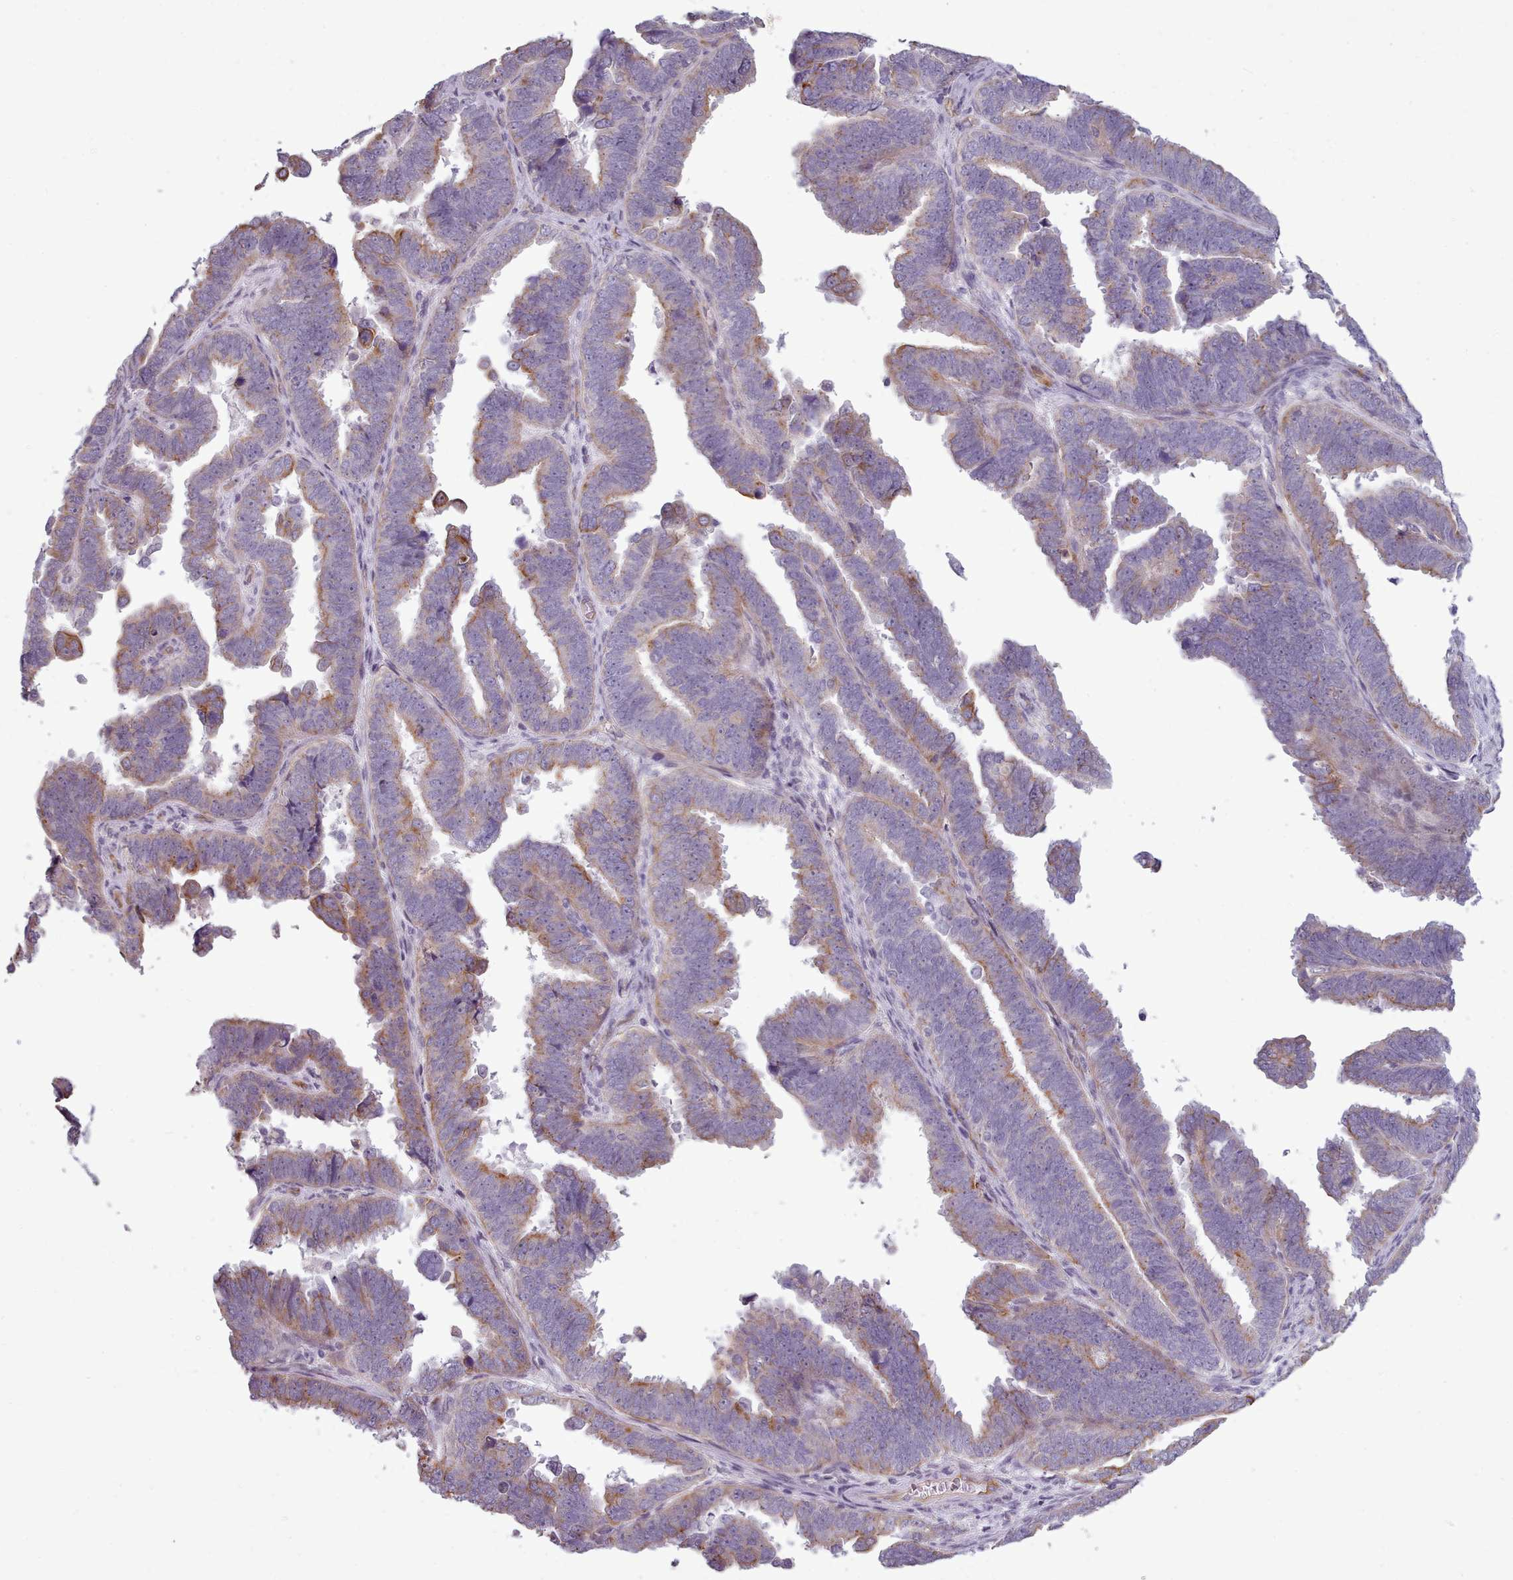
{"staining": {"intensity": "moderate", "quantity": "25%-75%", "location": "cytoplasmic/membranous"}, "tissue": "endometrial cancer", "cell_type": "Tumor cells", "image_type": "cancer", "snomed": [{"axis": "morphology", "description": "Adenocarcinoma, NOS"}, {"axis": "topography", "description": "Endometrium"}], "caption": "Immunohistochemical staining of human adenocarcinoma (endometrial) exhibits medium levels of moderate cytoplasmic/membranous positivity in approximately 25%-75% of tumor cells. (DAB IHC with brightfield microscopy, high magnification).", "gene": "PLD4", "patient": {"sex": "female", "age": 75}}